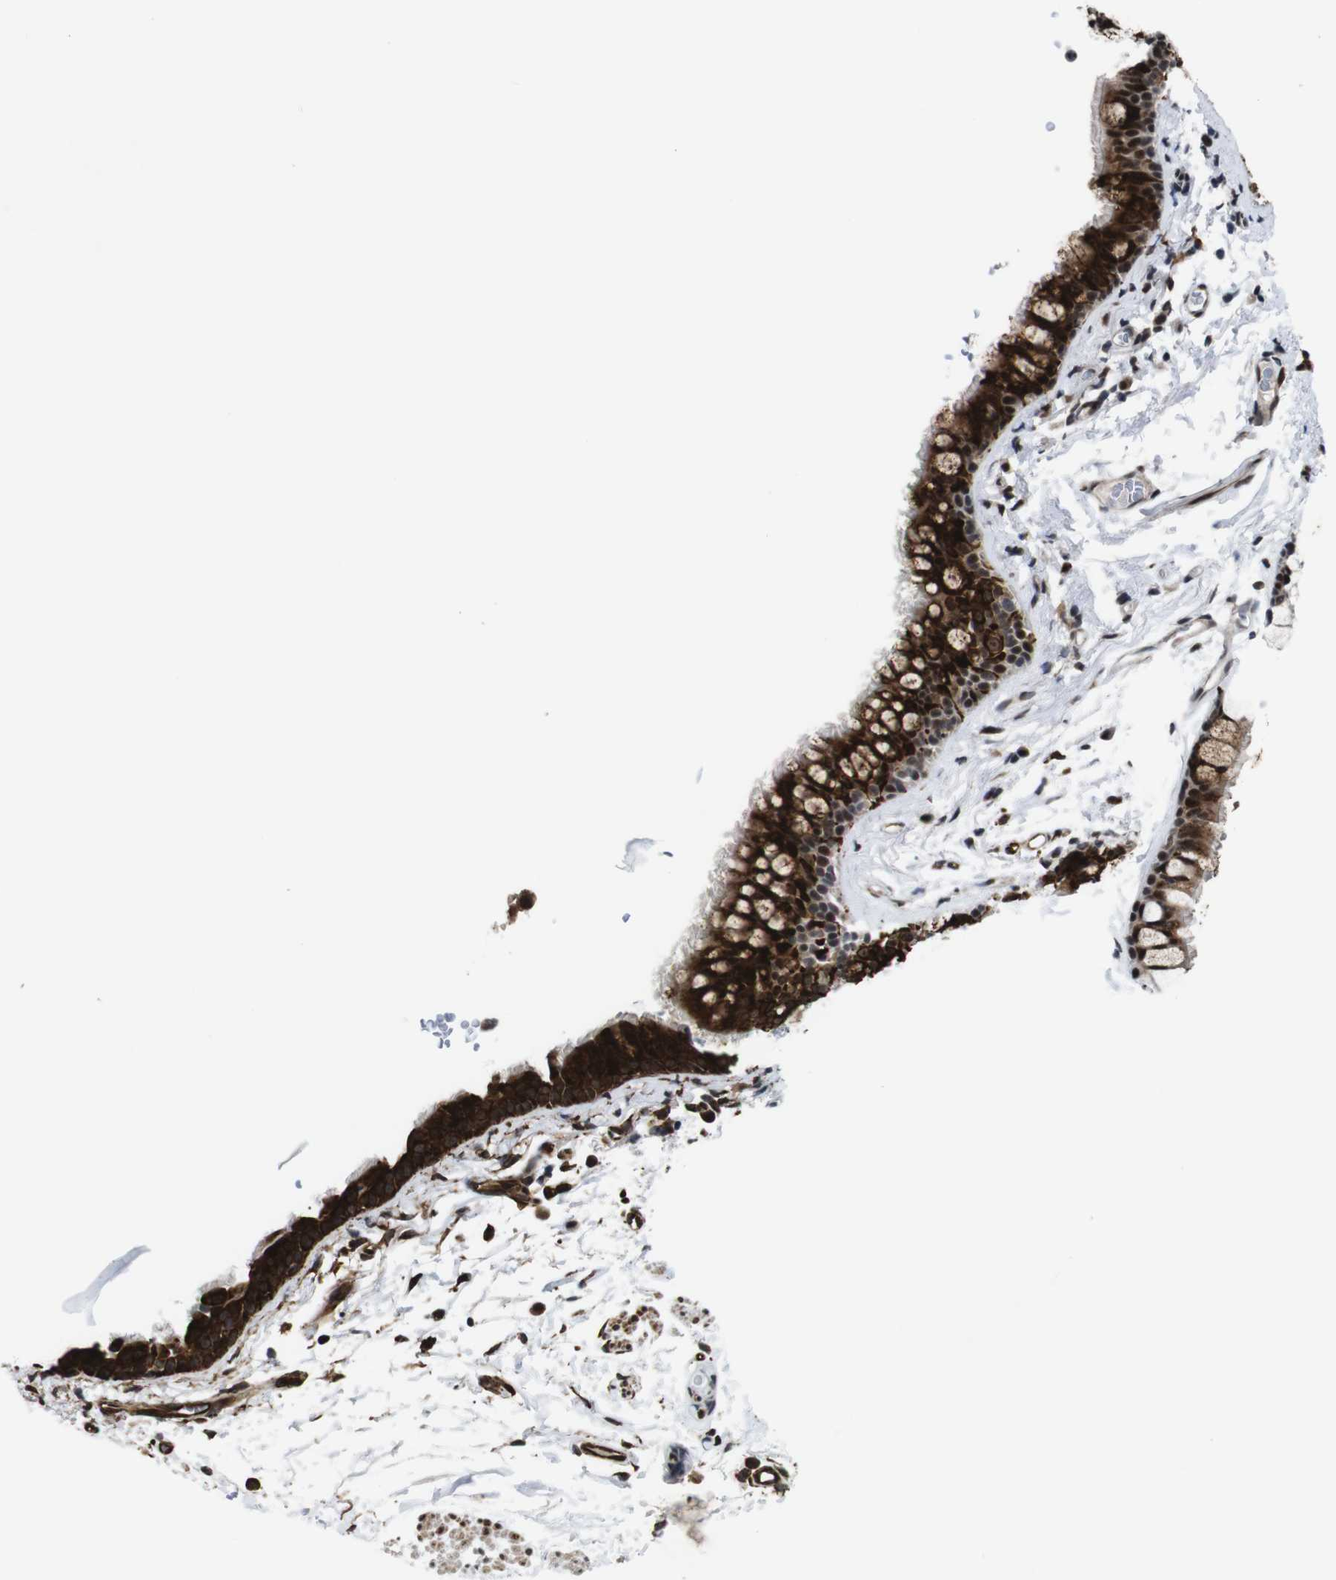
{"staining": {"intensity": "strong", "quantity": ">75%", "location": "cytoplasmic/membranous"}, "tissue": "bronchus", "cell_type": "Respiratory epithelial cells", "image_type": "normal", "snomed": [{"axis": "morphology", "description": "Normal tissue, NOS"}, {"axis": "morphology", "description": "Malignant melanoma, Metastatic site"}, {"axis": "topography", "description": "Bronchus"}, {"axis": "topography", "description": "Lung"}], "caption": "IHC micrograph of normal bronchus stained for a protein (brown), which demonstrates high levels of strong cytoplasmic/membranous staining in about >75% of respiratory epithelial cells.", "gene": "EIF4G1", "patient": {"sex": "male", "age": 64}}